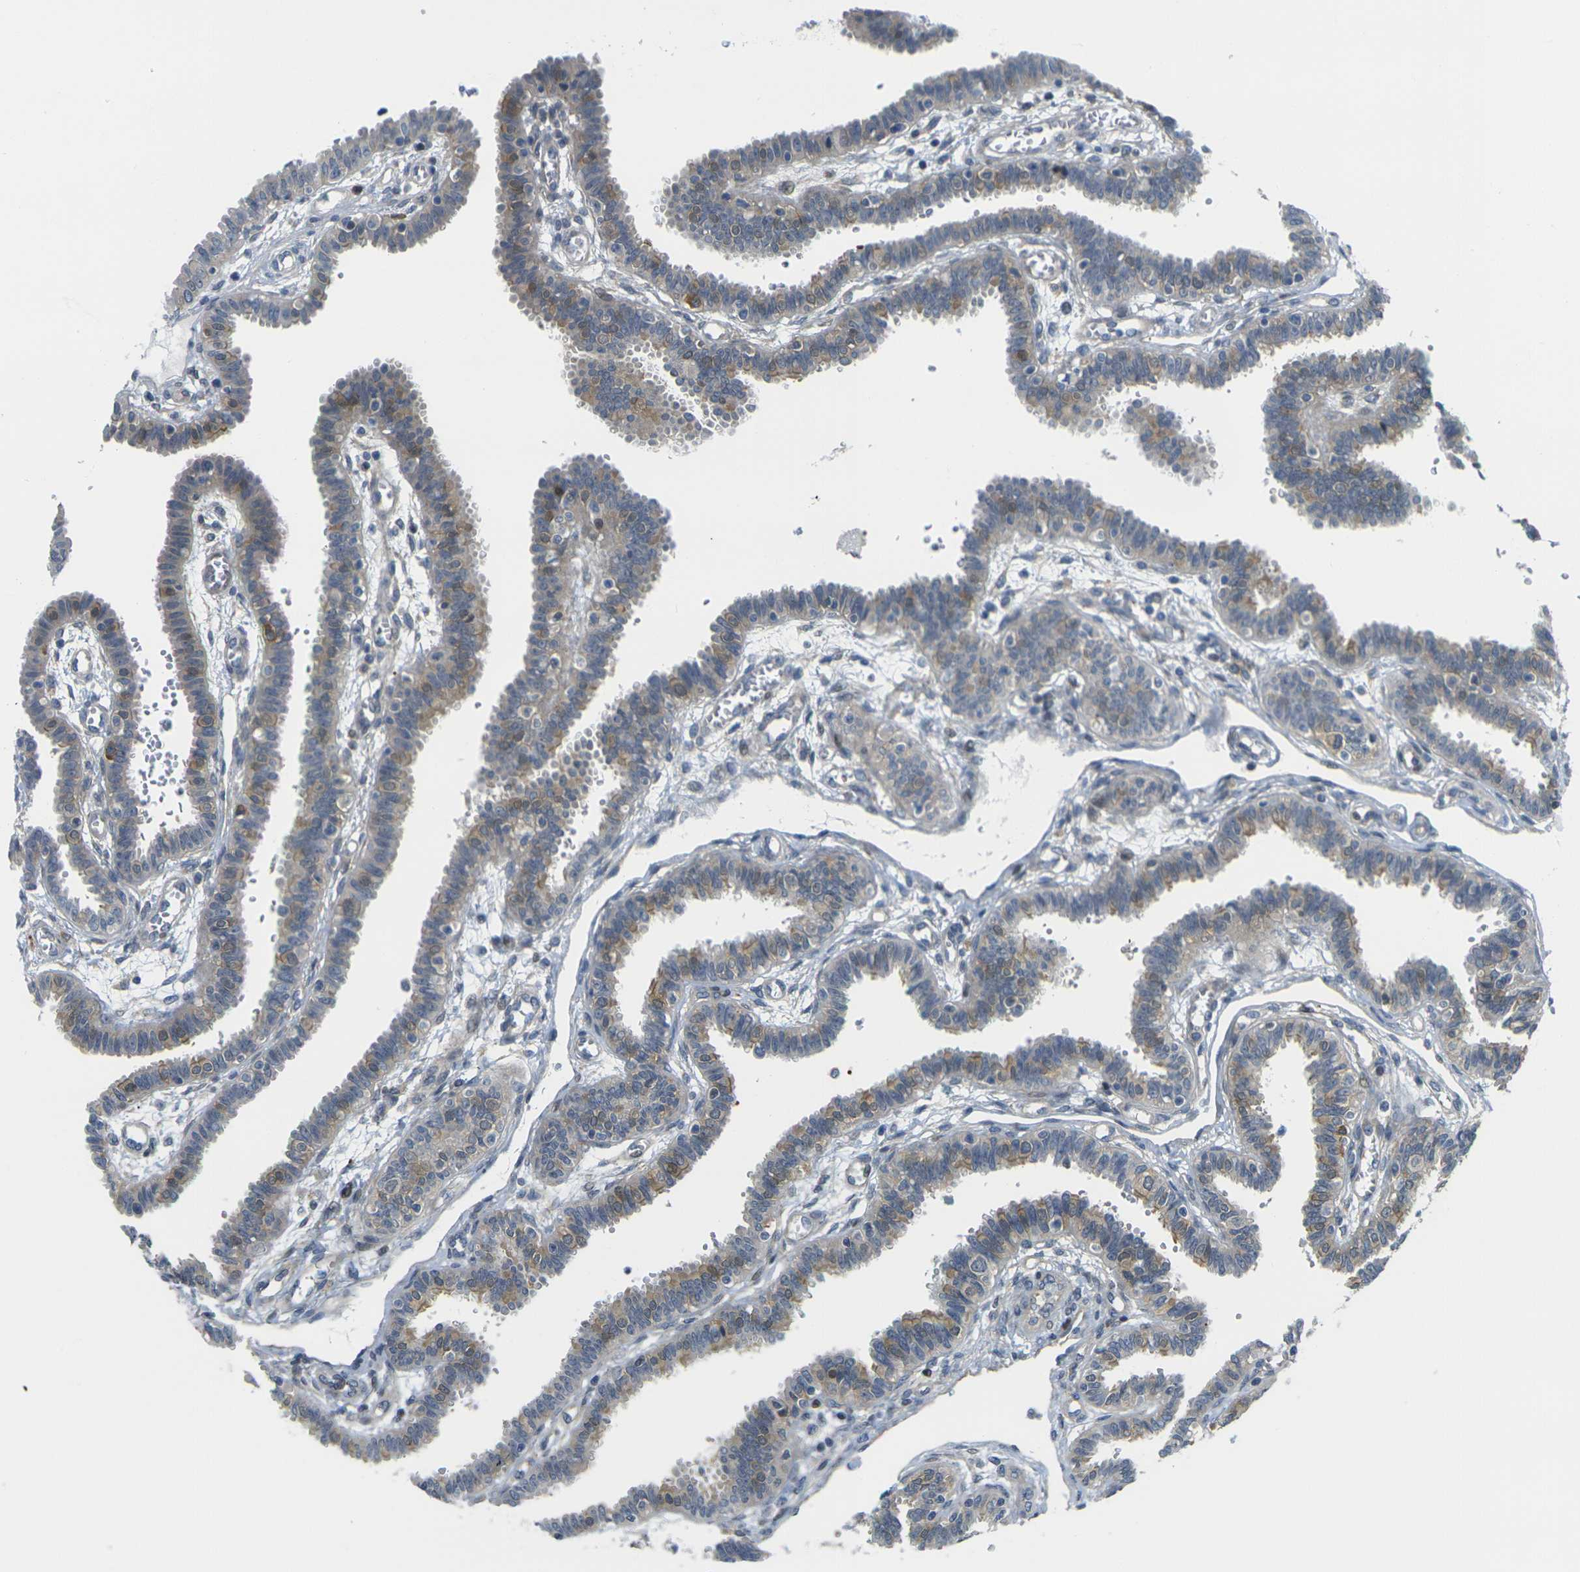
{"staining": {"intensity": "moderate", "quantity": "25%-75%", "location": "cytoplasmic/membranous,nuclear"}, "tissue": "fallopian tube", "cell_type": "Glandular cells", "image_type": "normal", "snomed": [{"axis": "morphology", "description": "Normal tissue, NOS"}, {"axis": "topography", "description": "Fallopian tube"}], "caption": "A brown stain highlights moderate cytoplasmic/membranous,nuclear expression of a protein in glandular cells of unremarkable human fallopian tube.", "gene": "ROBO2", "patient": {"sex": "female", "age": 32}}